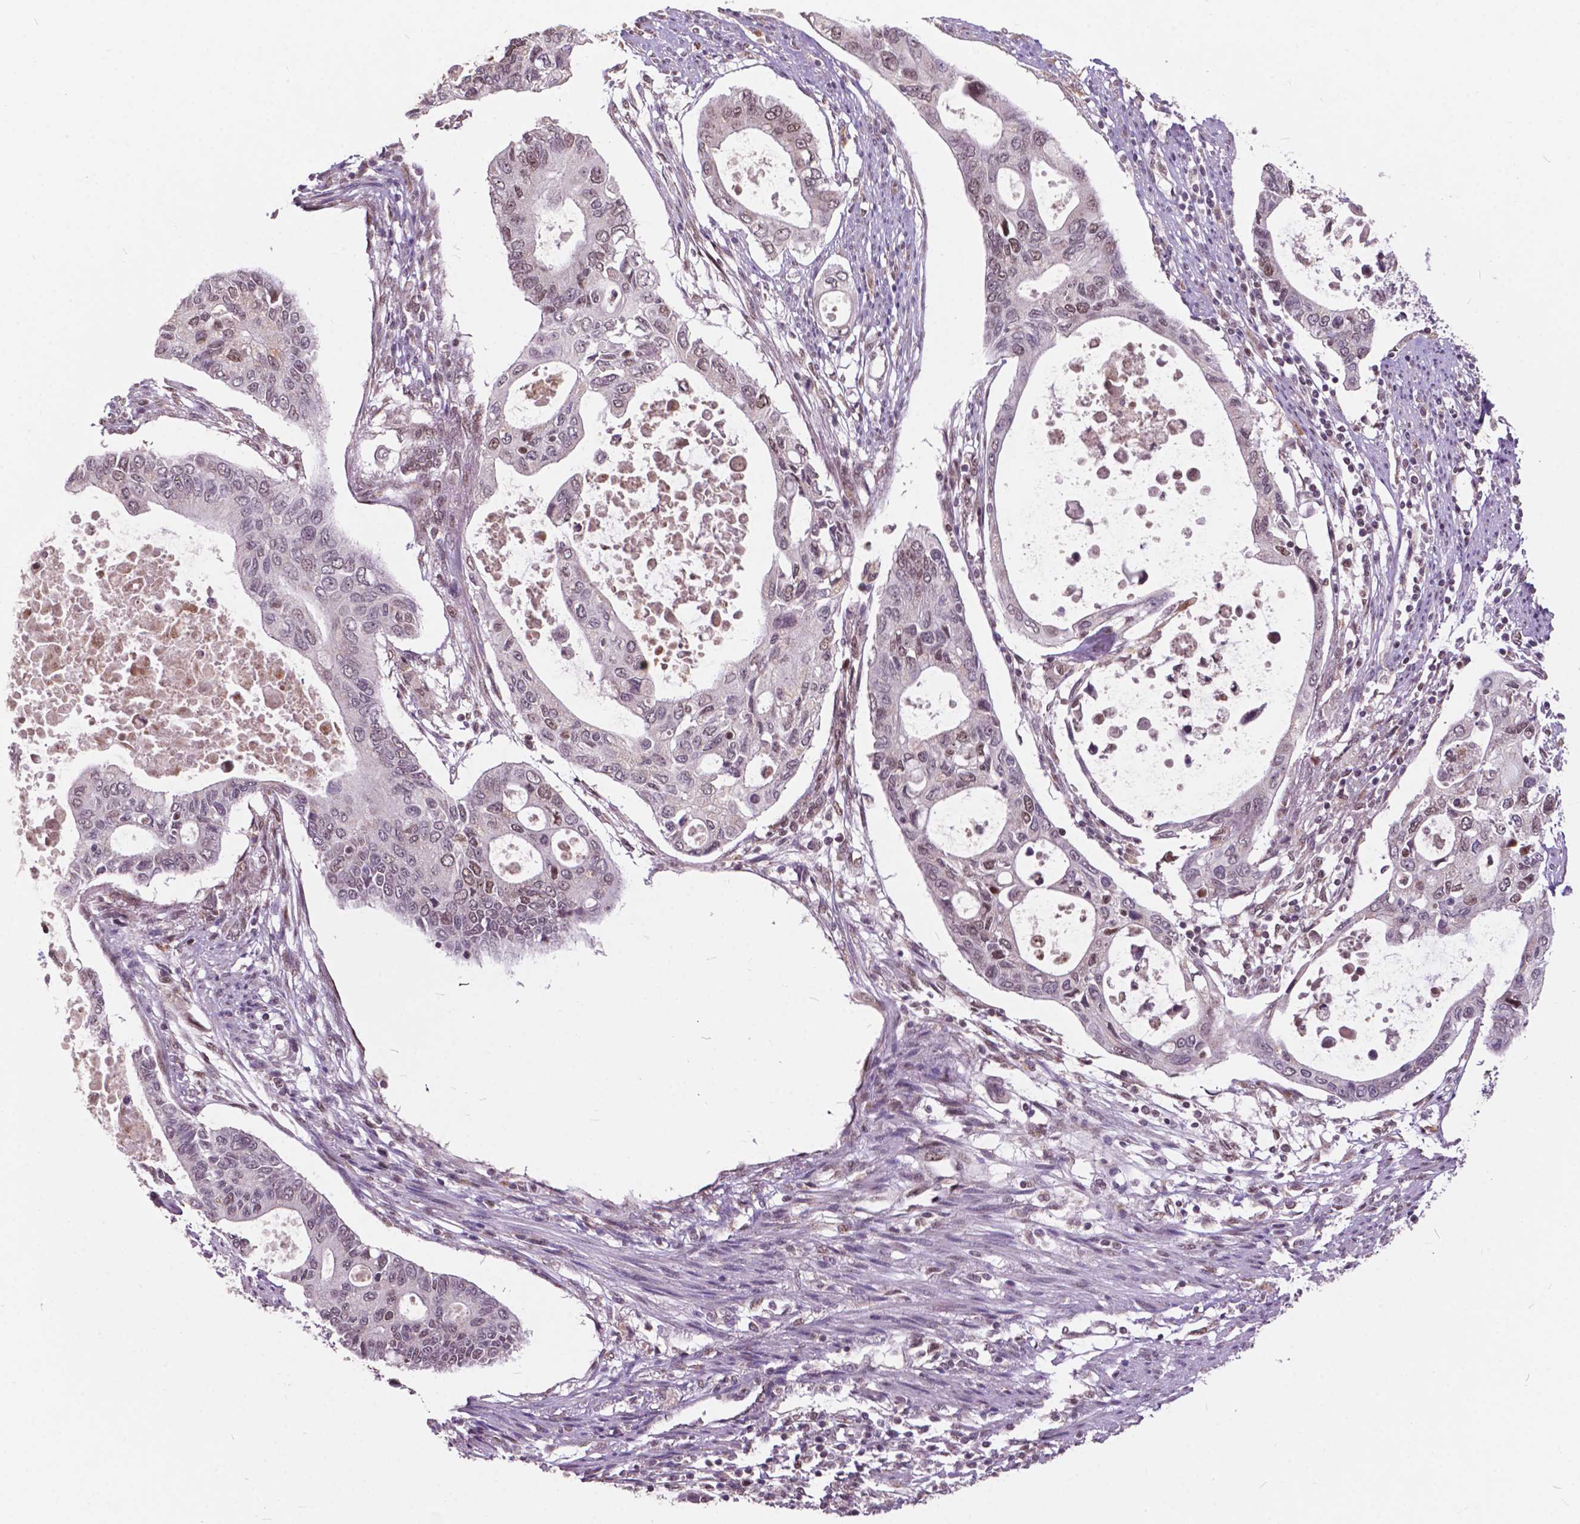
{"staining": {"intensity": "weak", "quantity": "<25%", "location": "nuclear"}, "tissue": "pancreatic cancer", "cell_type": "Tumor cells", "image_type": "cancer", "snomed": [{"axis": "morphology", "description": "Adenocarcinoma, NOS"}, {"axis": "topography", "description": "Pancreas"}], "caption": "Micrograph shows no significant protein expression in tumor cells of pancreatic cancer.", "gene": "MSH2", "patient": {"sex": "female", "age": 63}}